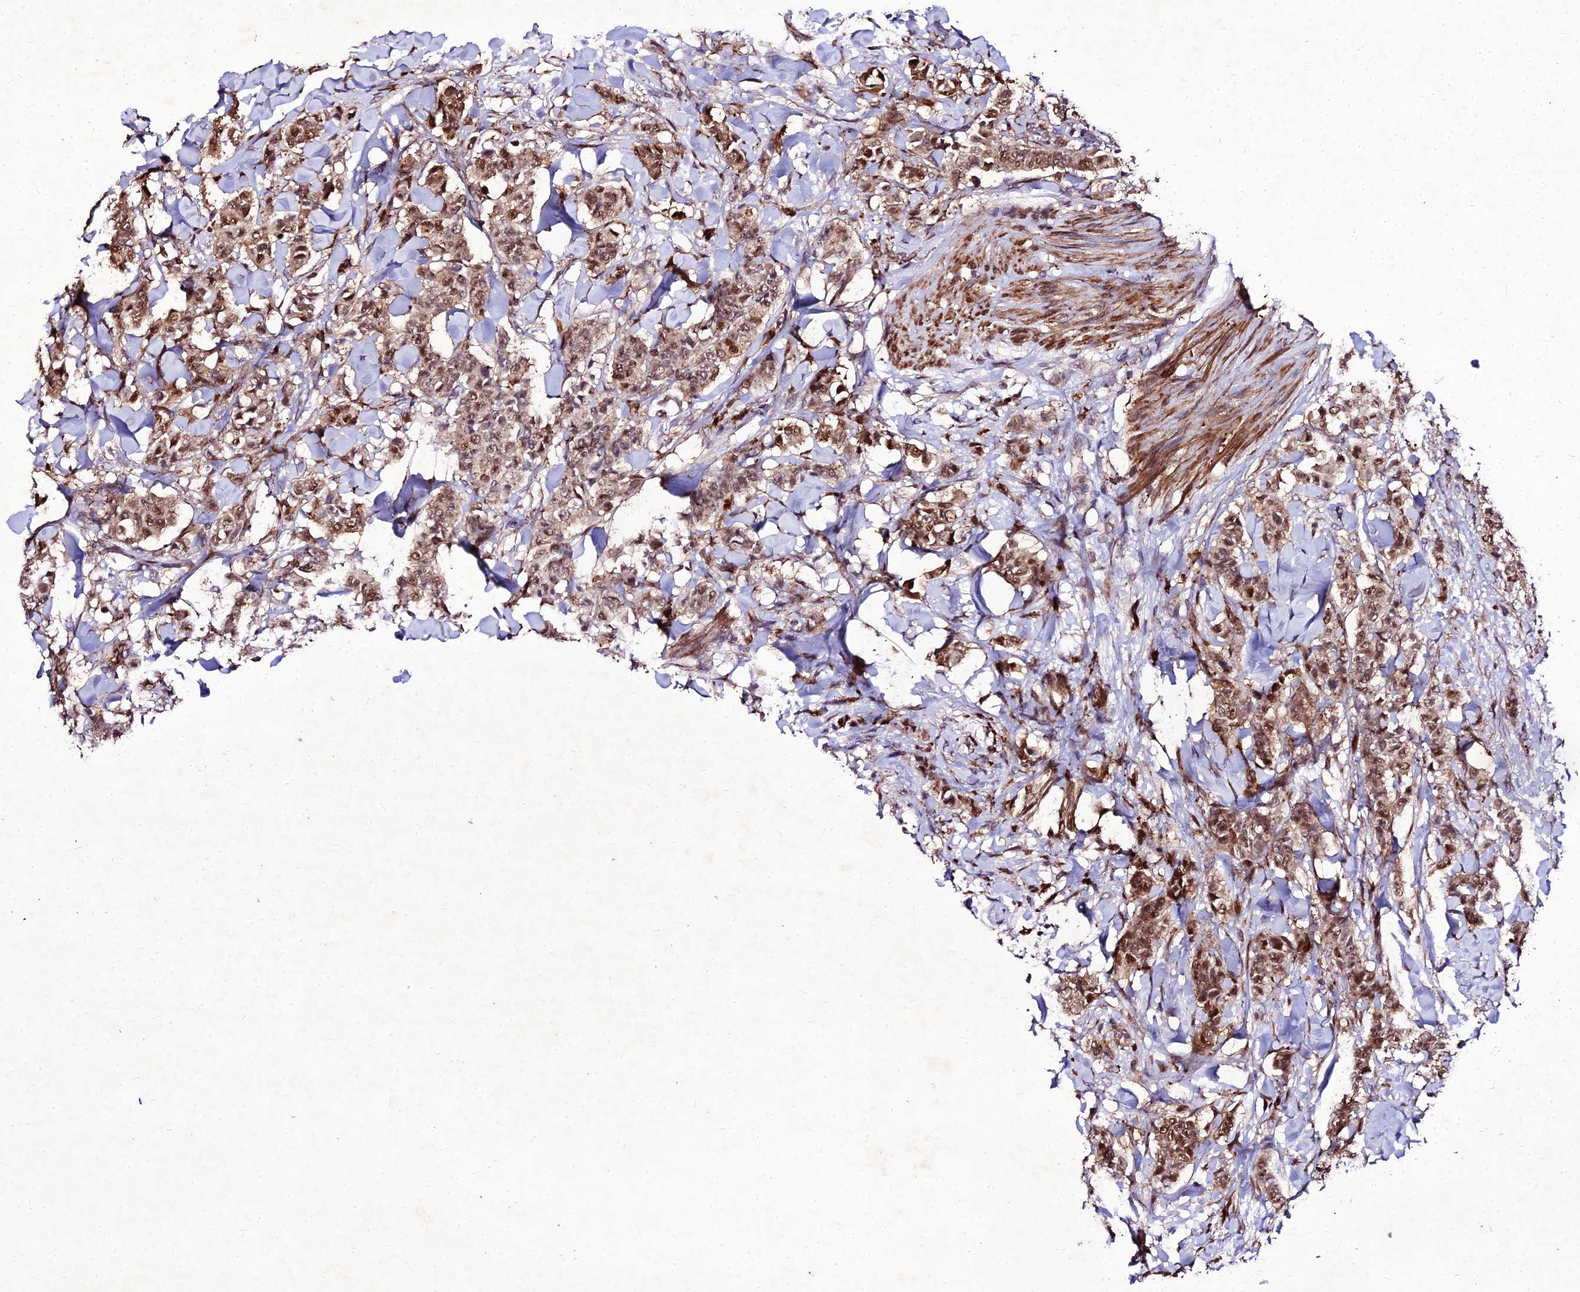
{"staining": {"intensity": "moderate", "quantity": ">75%", "location": "cytoplasmic/membranous,nuclear"}, "tissue": "breast cancer", "cell_type": "Tumor cells", "image_type": "cancer", "snomed": [{"axis": "morphology", "description": "Duct carcinoma"}, {"axis": "topography", "description": "Breast"}], "caption": "About >75% of tumor cells in human breast cancer exhibit moderate cytoplasmic/membranous and nuclear protein expression as visualized by brown immunohistochemical staining.", "gene": "ZNF766", "patient": {"sex": "female", "age": 40}}